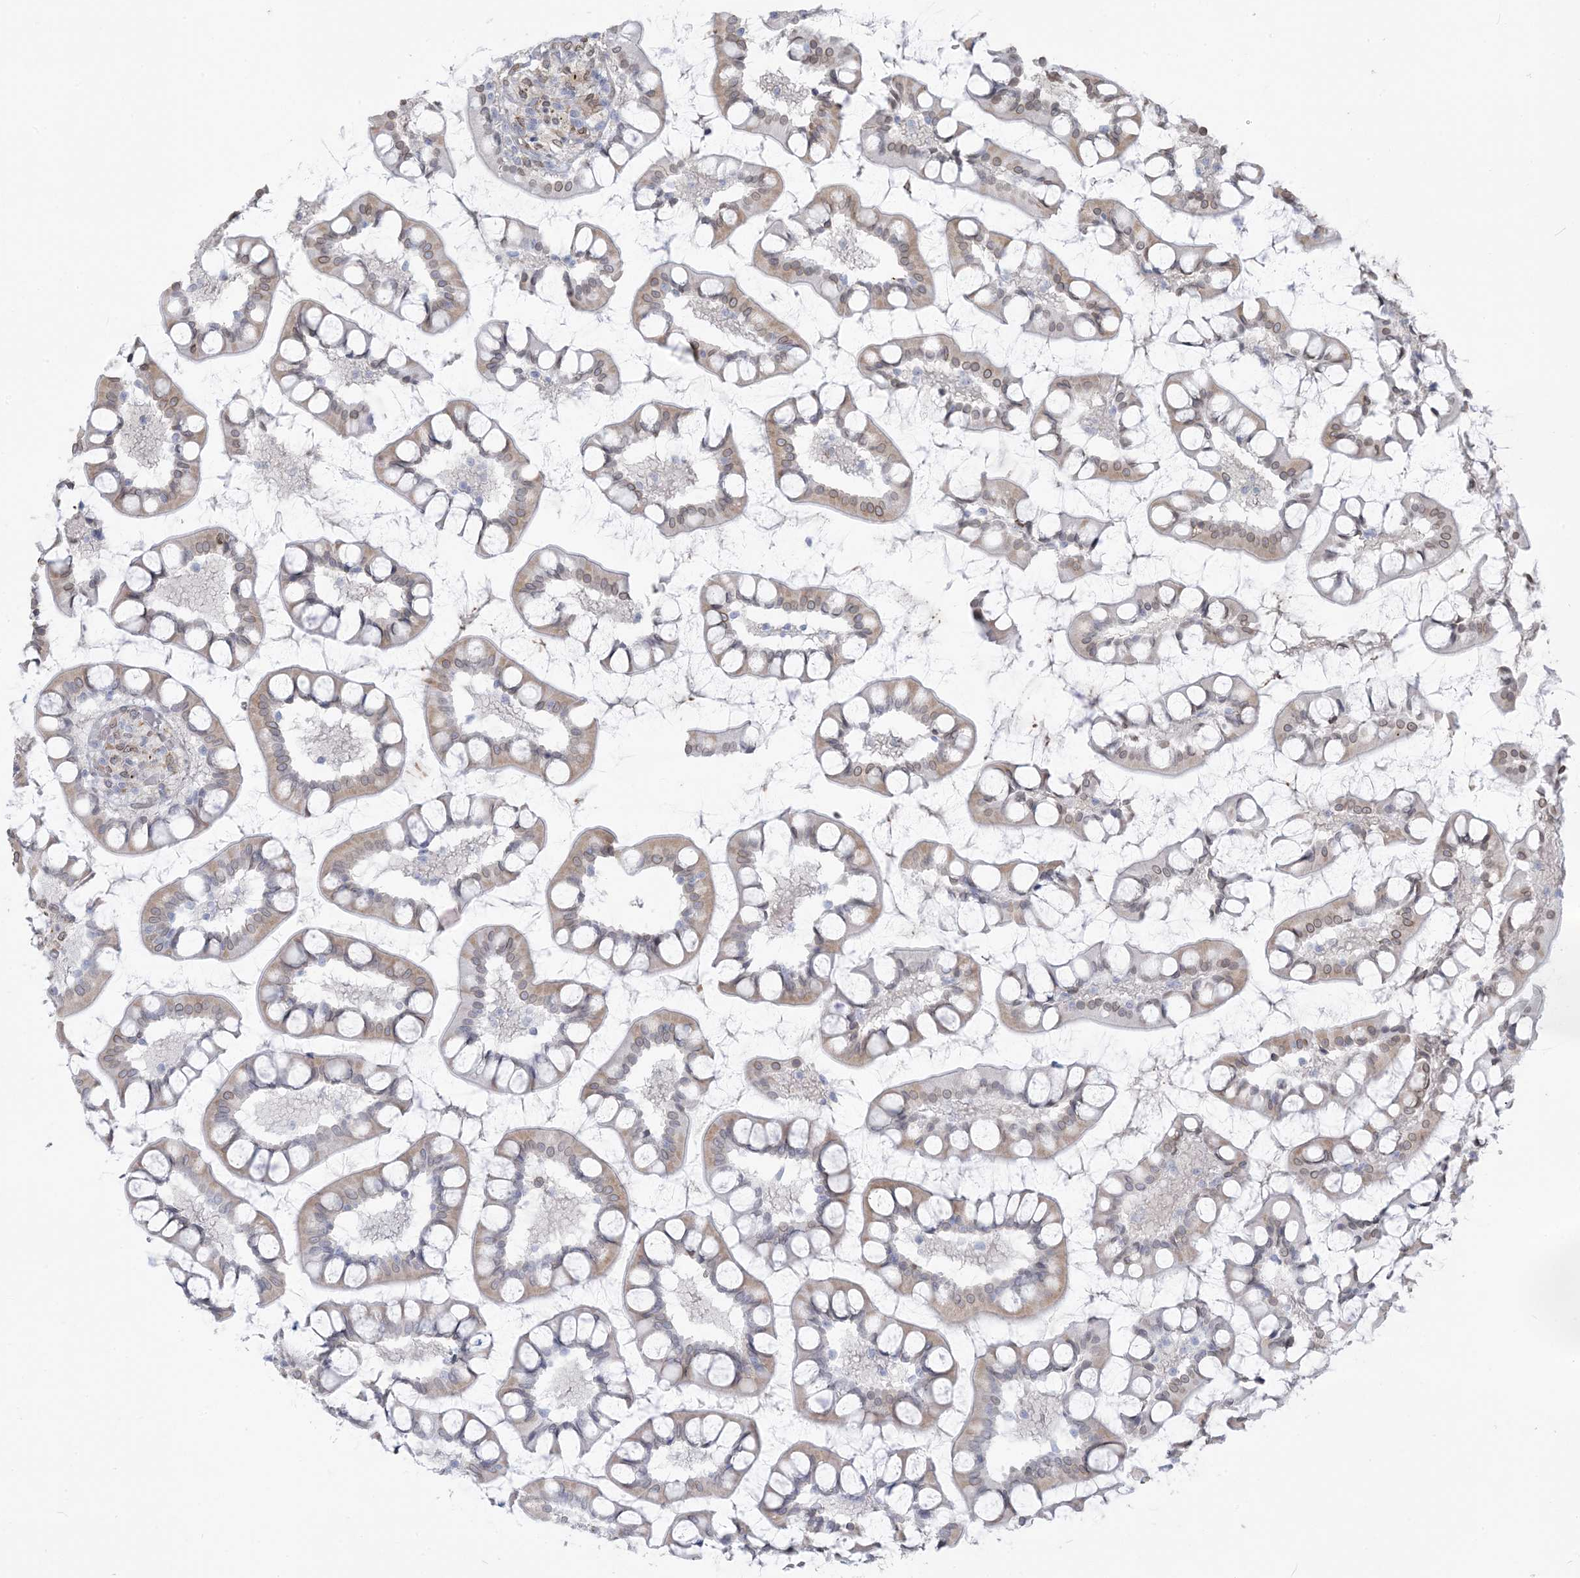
{"staining": {"intensity": "moderate", "quantity": "<25%", "location": "cytoplasmic/membranous"}, "tissue": "small intestine", "cell_type": "Glandular cells", "image_type": "normal", "snomed": [{"axis": "morphology", "description": "Normal tissue, NOS"}, {"axis": "topography", "description": "Small intestine"}], "caption": "This histopathology image reveals IHC staining of unremarkable human small intestine, with low moderate cytoplasmic/membranous positivity in approximately <25% of glandular cells.", "gene": "WWP1", "patient": {"sex": "male", "age": 52}}